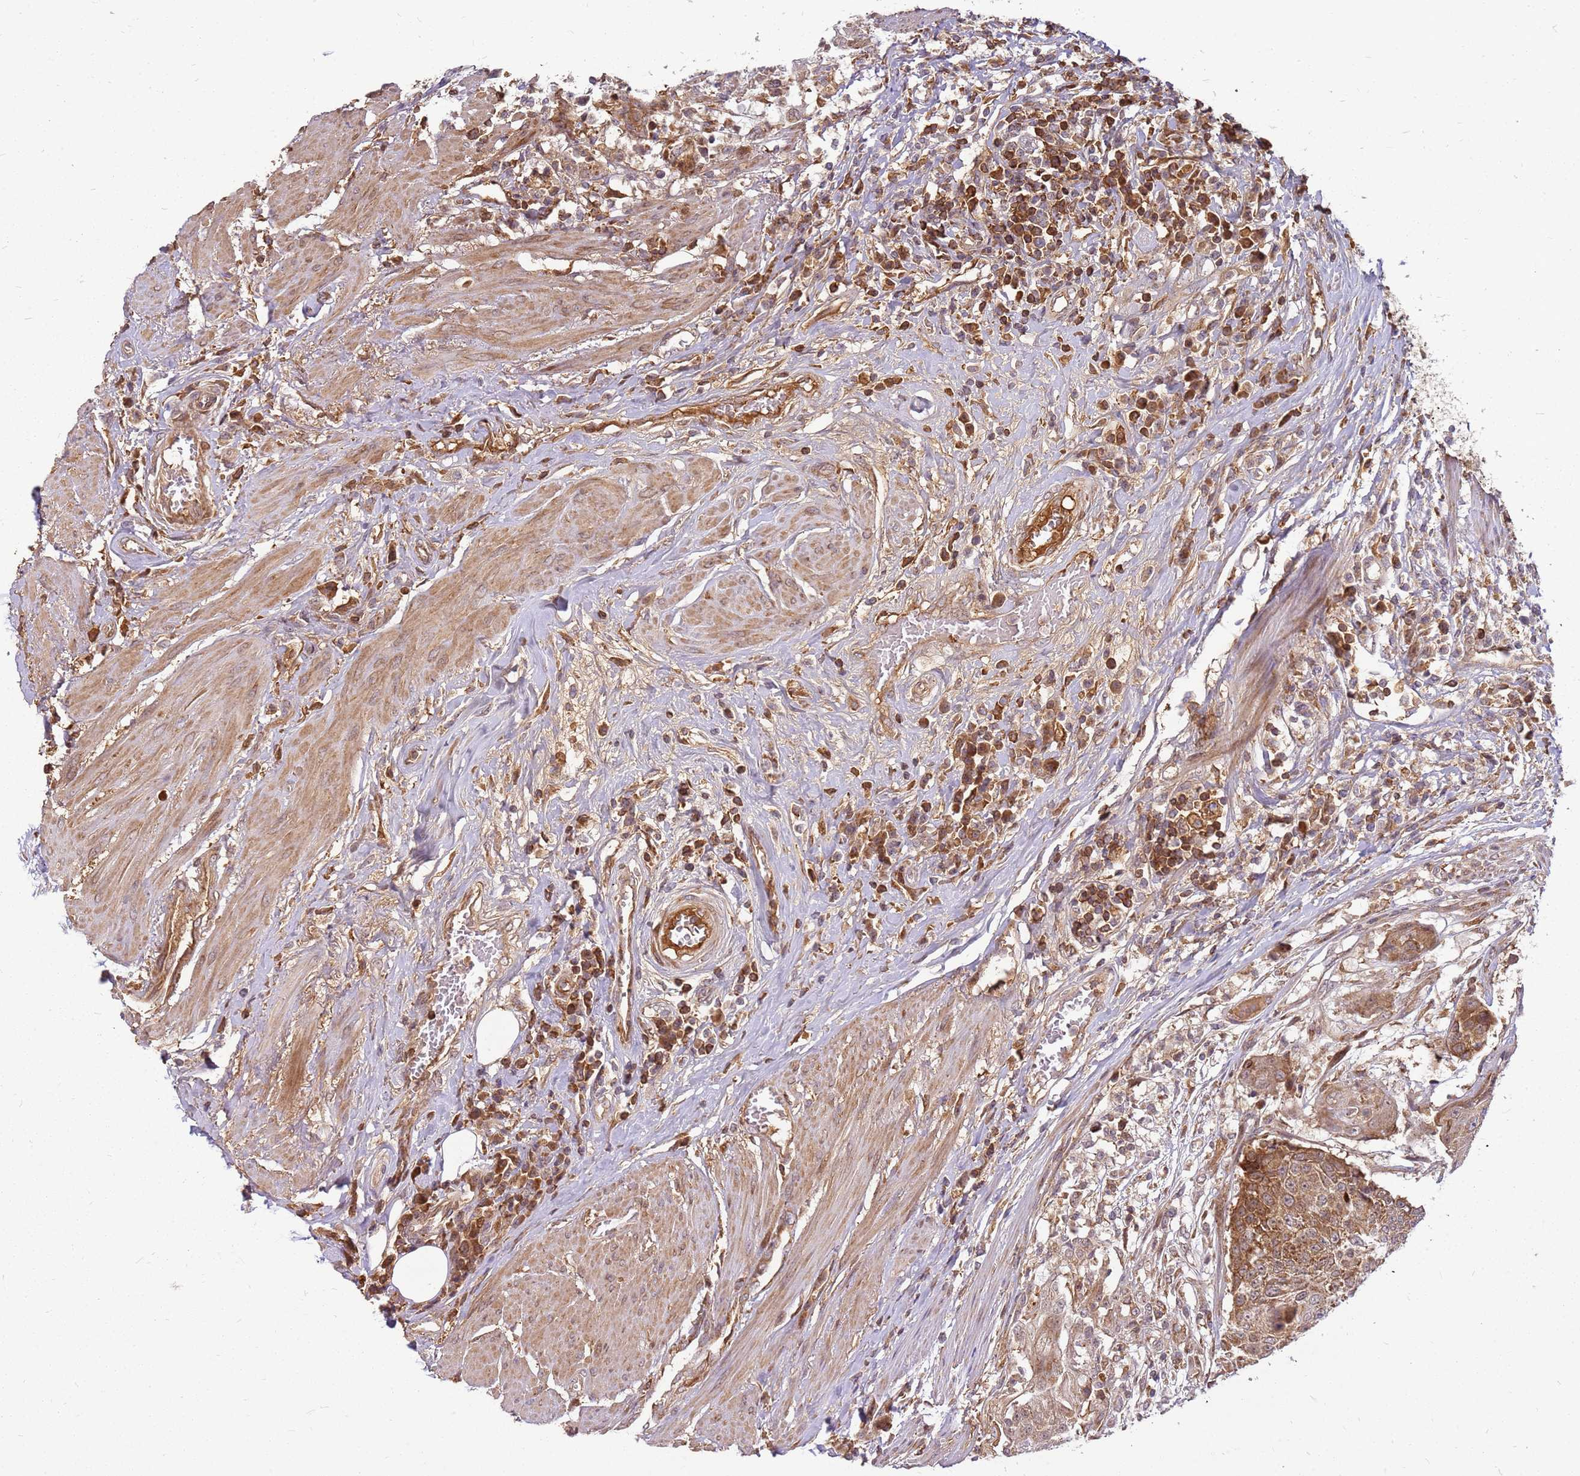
{"staining": {"intensity": "moderate", "quantity": ">75%", "location": "cytoplasmic/membranous"}, "tissue": "urothelial cancer", "cell_type": "Tumor cells", "image_type": "cancer", "snomed": [{"axis": "morphology", "description": "Urothelial carcinoma, High grade"}, {"axis": "topography", "description": "Urinary bladder"}], "caption": "The photomicrograph exhibits staining of urothelial cancer, revealing moderate cytoplasmic/membranous protein positivity (brown color) within tumor cells.", "gene": "CCDC159", "patient": {"sex": "female", "age": 63}}